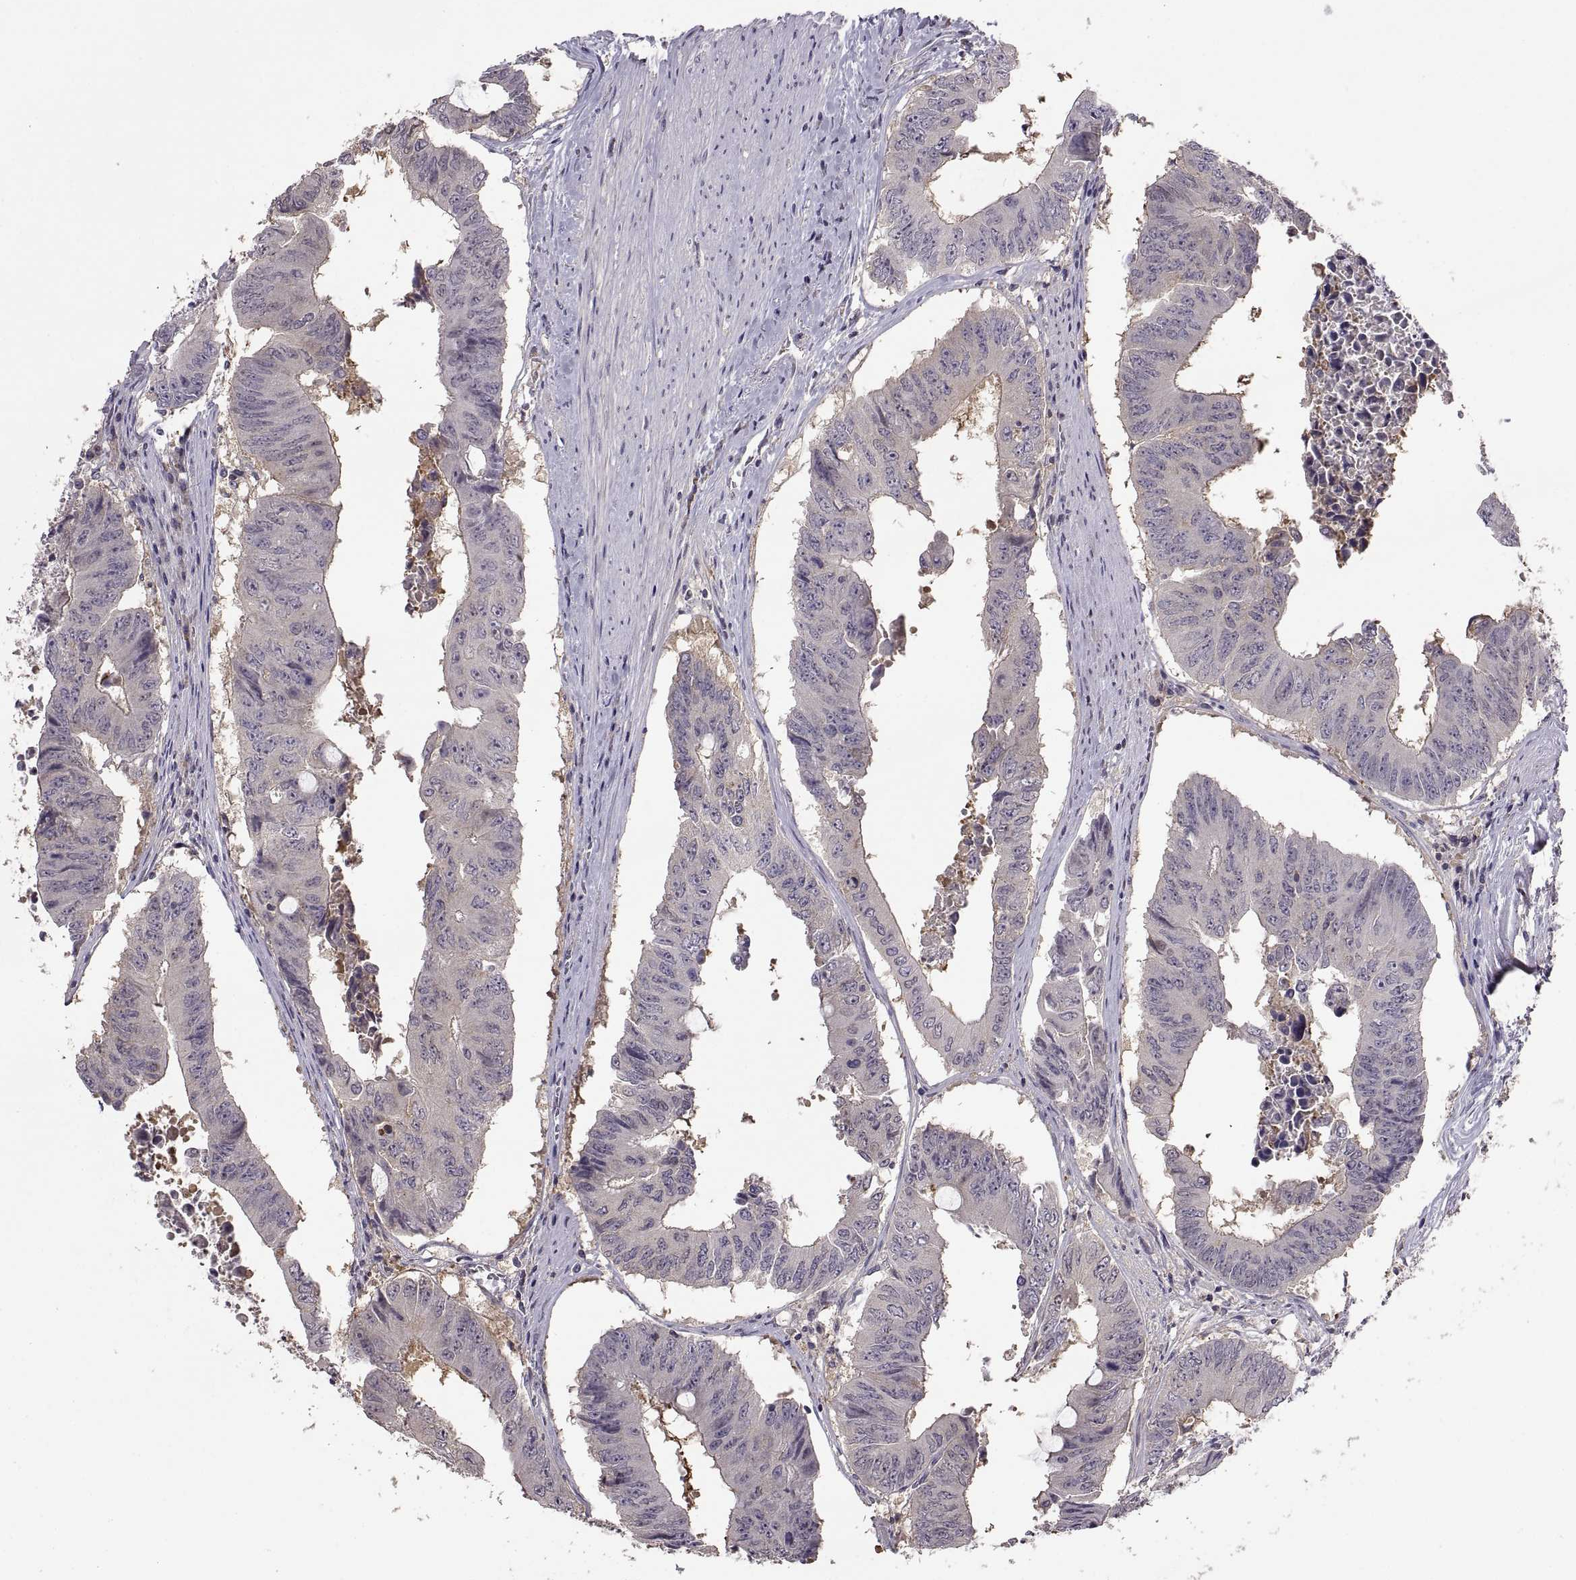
{"staining": {"intensity": "negative", "quantity": "none", "location": "none"}, "tissue": "colorectal cancer", "cell_type": "Tumor cells", "image_type": "cancer", "snomed": [{"axis": "morphology", "description": "Adenocarcinoma, NOS"}, {"axis": "topography", "description": "Rectum"}], "caption": "This is an immunohistochemistry photomicrograph of human colorectal adenocarcinoma. There is no positivity in tumor cells.", "gene": "NMNAT2", "patient": {"sex": "male", "age": 59}}